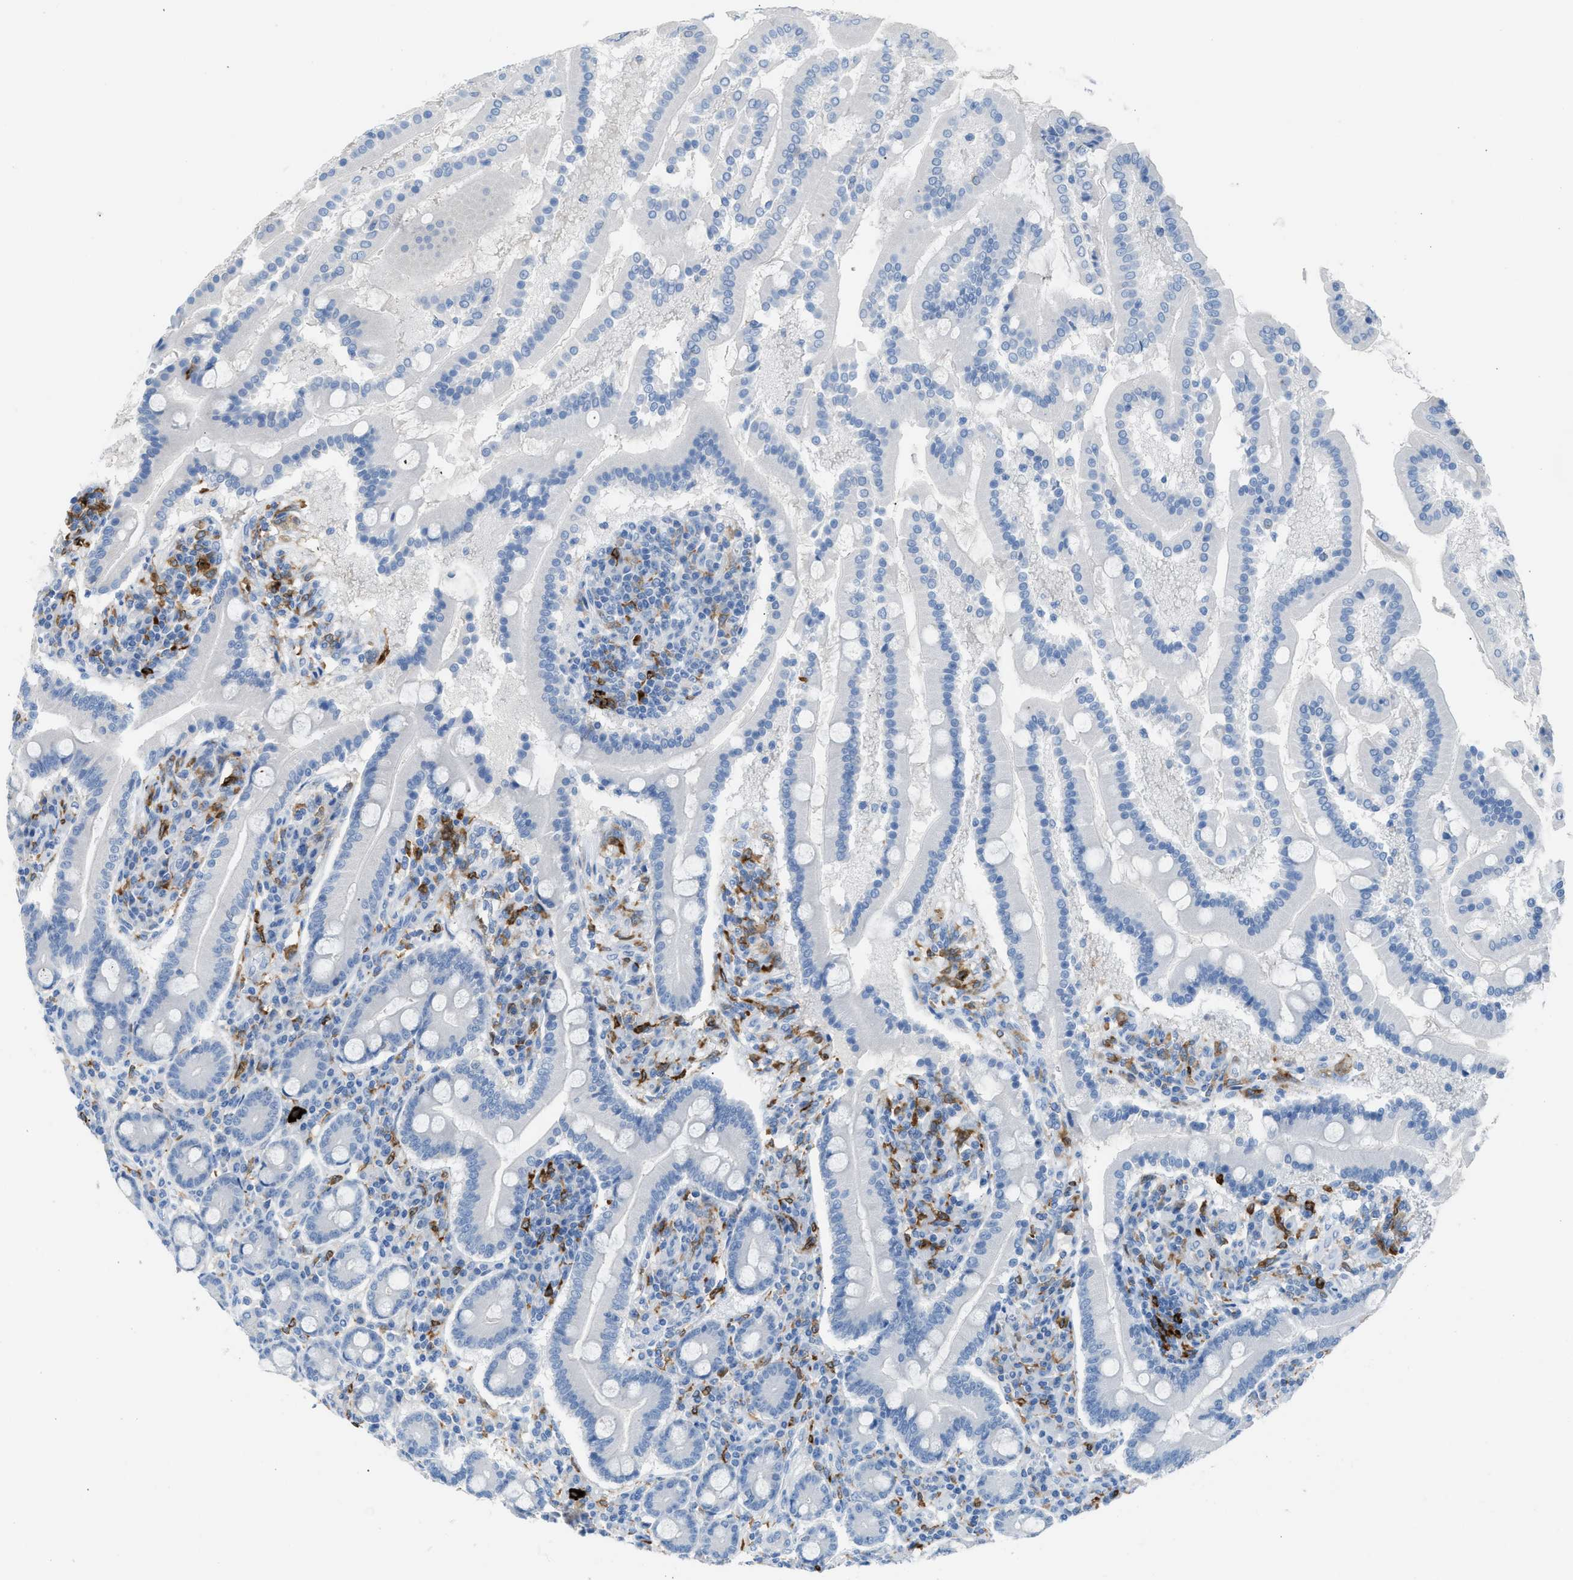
{"staining": {"intensity": "negative", "quantity": "none", "location": "none"}, "tissue": "duodenum", "cell_type": "Glandular cells", "image_type": "normal", "snomed": [{"axis": "morphology", "description": "Normal tissue, NOS"}, {"axis": "topography", "description": "Duodenum"}], "caption": "Immunohistochemical staining of unremarkable duodenum reveals no significant staining in glandular cells.", "gene": "CLEC10A", "patient": {"sex": "male", "age": 50}}